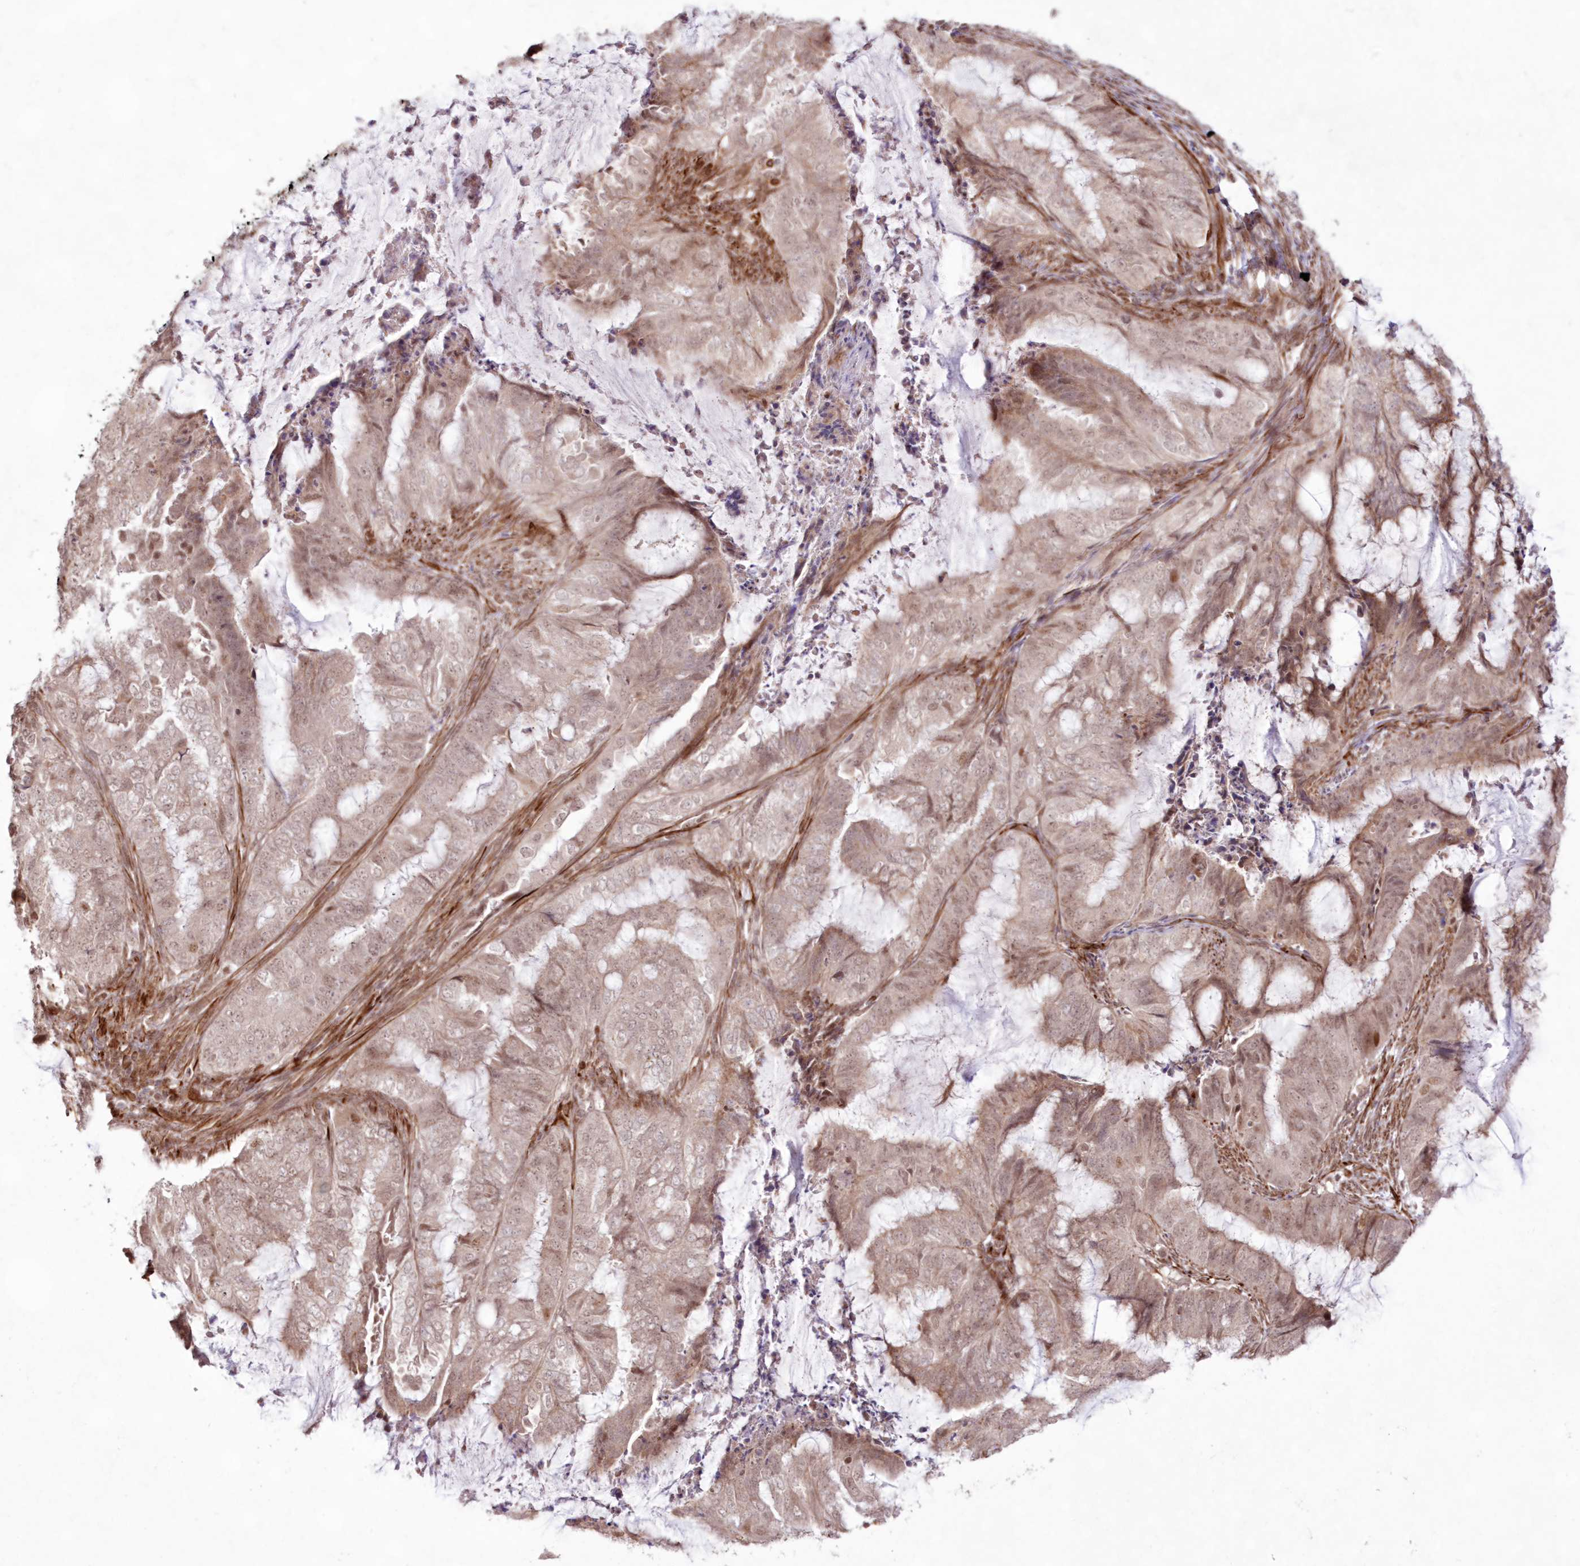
{"staining": {"intensity": "weak", "quantity": ">75%", "location": "cytoplasmic/membranous,nuclear"}, "tissue": "endometrial cancer", "cell_type": "Tumor cells", "image_type": "cancer", "snomed": [{"axis": "morphology", "description": "Adenocarcinoma, NOS"}, {"axis": "topography", "description": "Endometrium"}], "caption": "The immunohistochemical stain shows weak cytoplasmic/membranous and nuclear expression in tumor cells of endometrial cancer tissue.", "gene": "SNIP1", "patient": {"sex": "female", "age": 51}}